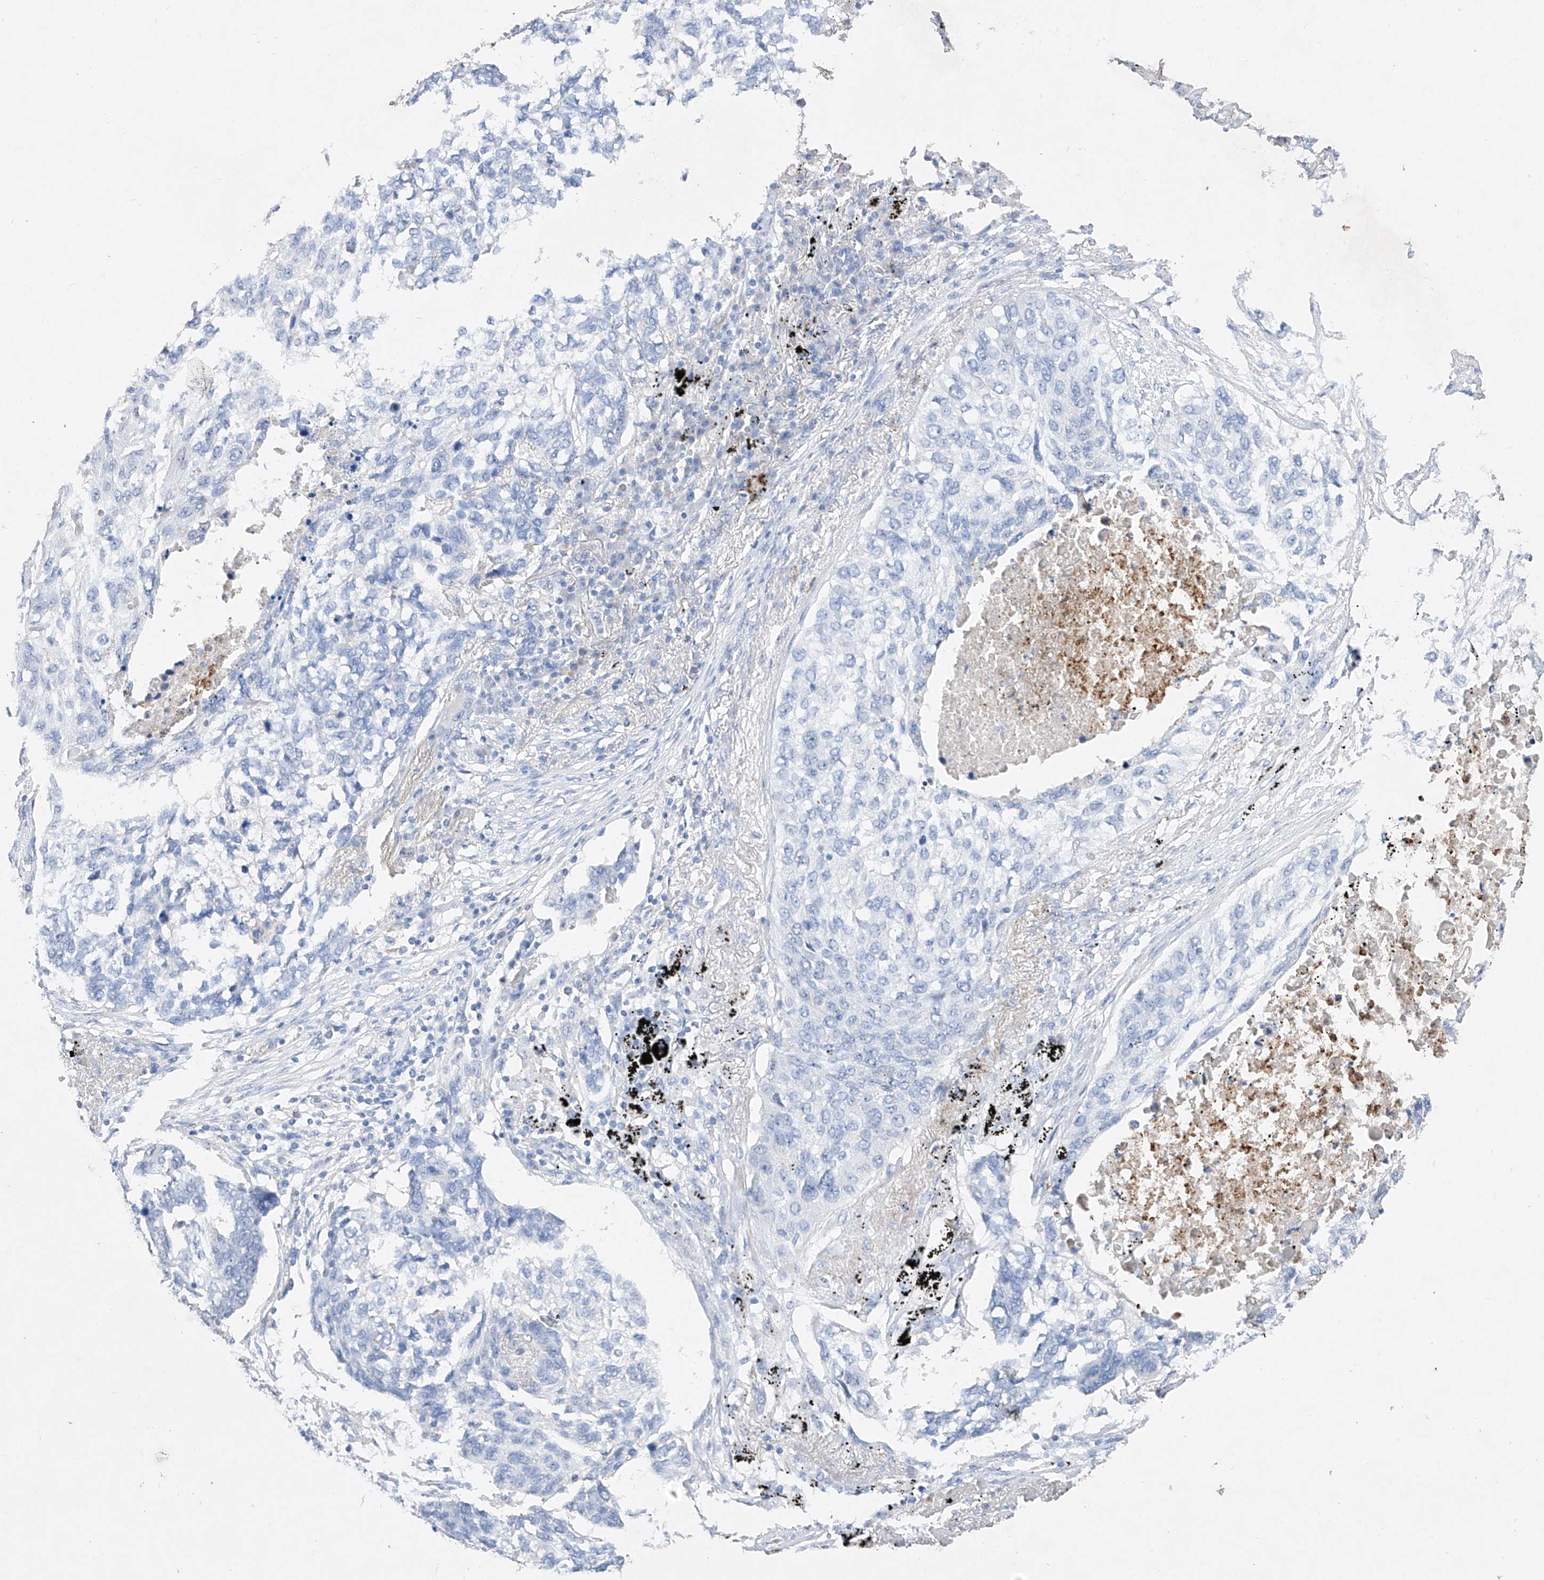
{"staining": {"intensity": "negative", "quantity": "none", "location": "none"}, "tissue": "lung cancer", "cell_type": "Tumor cells", "image_type": "cancer", "snomed": [{"axis": "morphology", "description": "Squamous cell carcinoma, NOS"}, {"axis": "topography", "description": "Lung"}], "caption": "Immunohistochemical staining of lung cancer (squamous cell carcinoma) shows no significant expression in tumor cells.", "gene": "TM7SF2", "patient": {"sex": "female", "age": 63}}